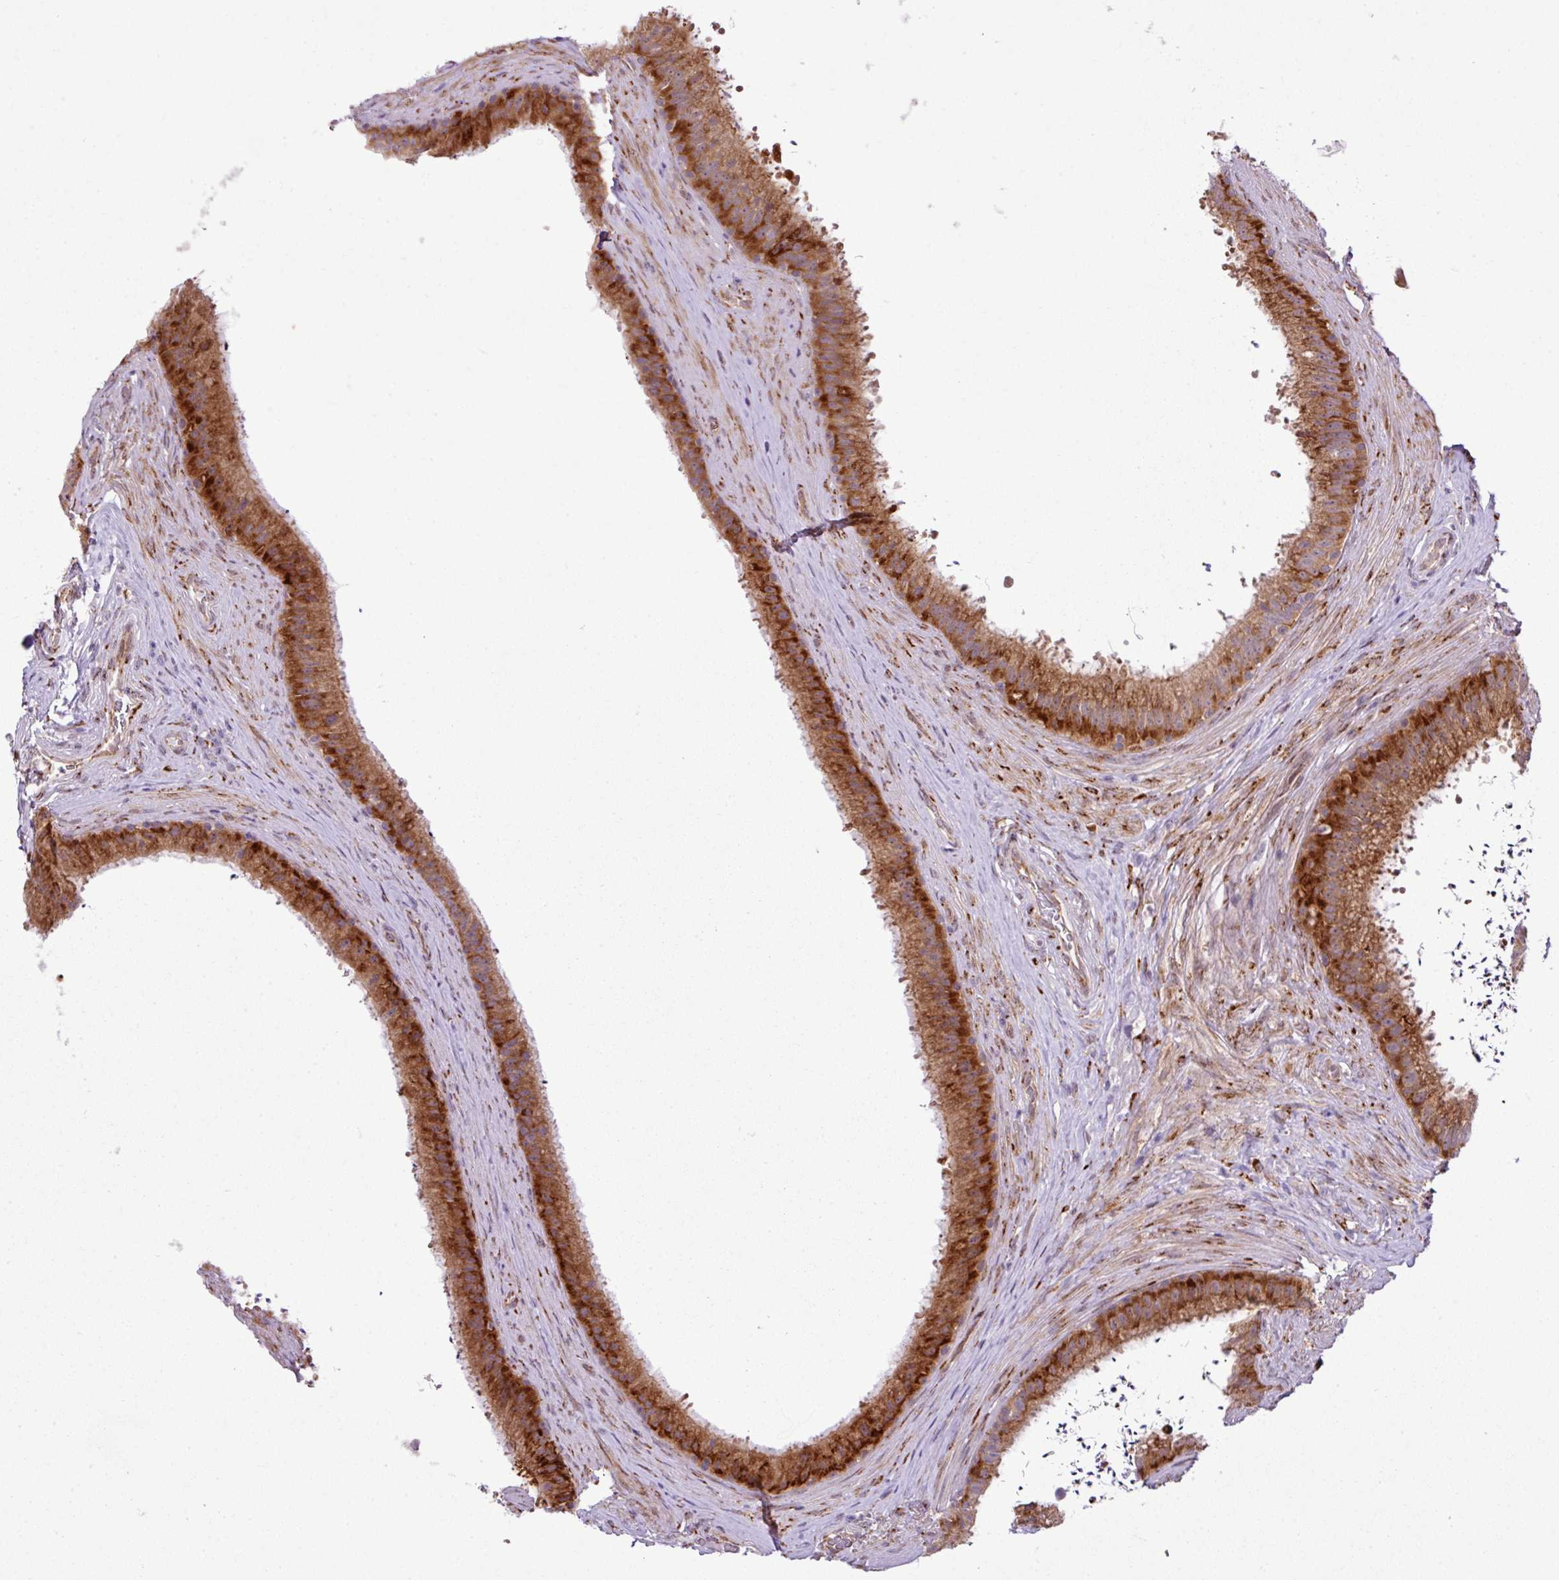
{"staining": {"intensity": "strong", "quantity": ">75%", "location": "cytoplasmic/membranous"}, "tissue": "epididymis", "cell_type": "Glandular cells", "image_type": "normal", "snomed": [{"axis": "morphology", "description": "Normal tissue, NOS"}, {"axis": "topography", "description": "Testis"}, {"axis": "topography", "description": "Epididymis"}], "caption": "Protein analysis of normal epididymis shows strong cytoplasmic/membranous positivity in about >75% of glandular cells.", "gene": "CFAP97", "patient": {"sex": "male", "age": 41}}